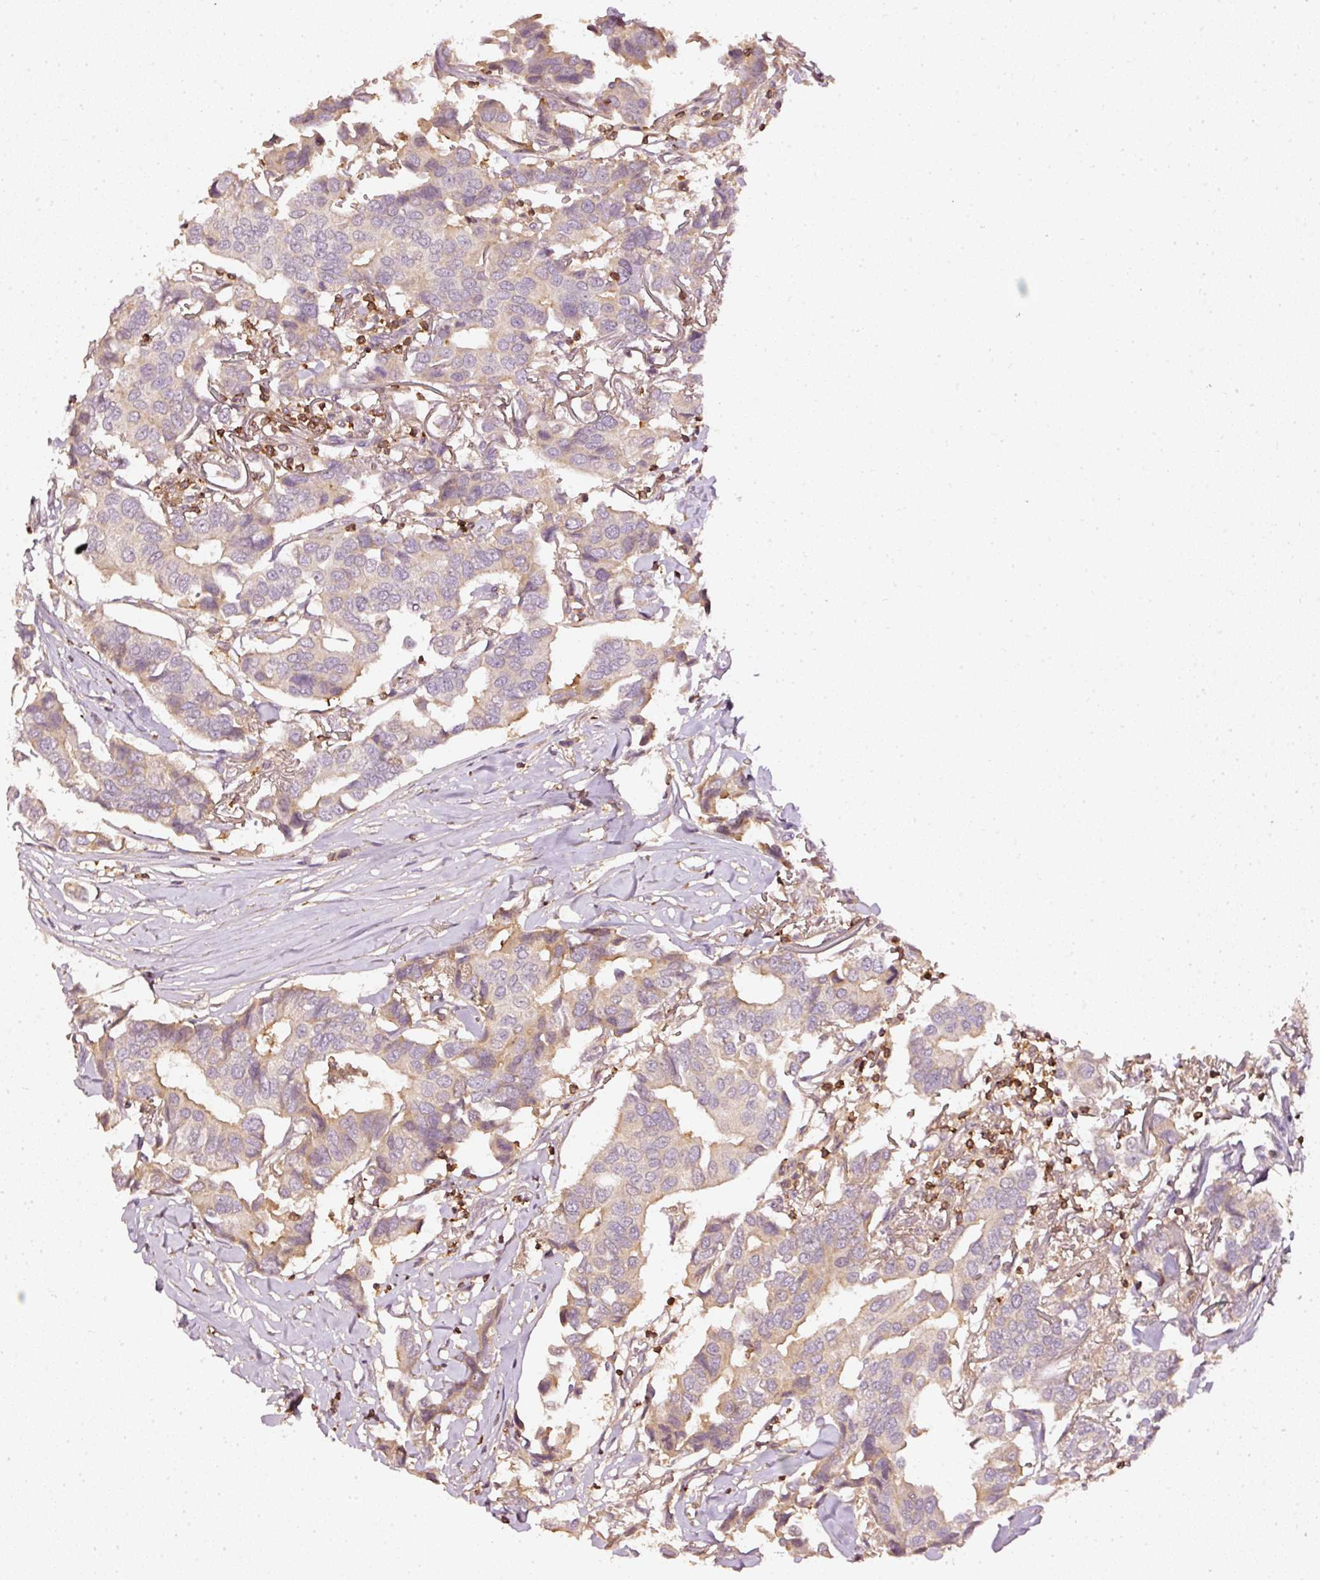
{"staining": {"intensity": "weak", "quantity": "25%-75%", "location": "cytoplasmic/membranous"}, "tissue": "breast cancer", "cell_type": "Tumor cells", "image_type": "cancer", "snomed": [{"axis": "morphology", "description": "Duct carcinoma"}, {"axis": "topography", "description": "Breast"}], "caption": "A low amount of weak cytoplasmic/membranous staining is identified in about 25%-75% of tumor cells in infiltrating ductal carcinoma (breast) tissue.", "gene": "EVL", "patient": {"sex": "female", "age": 80}}